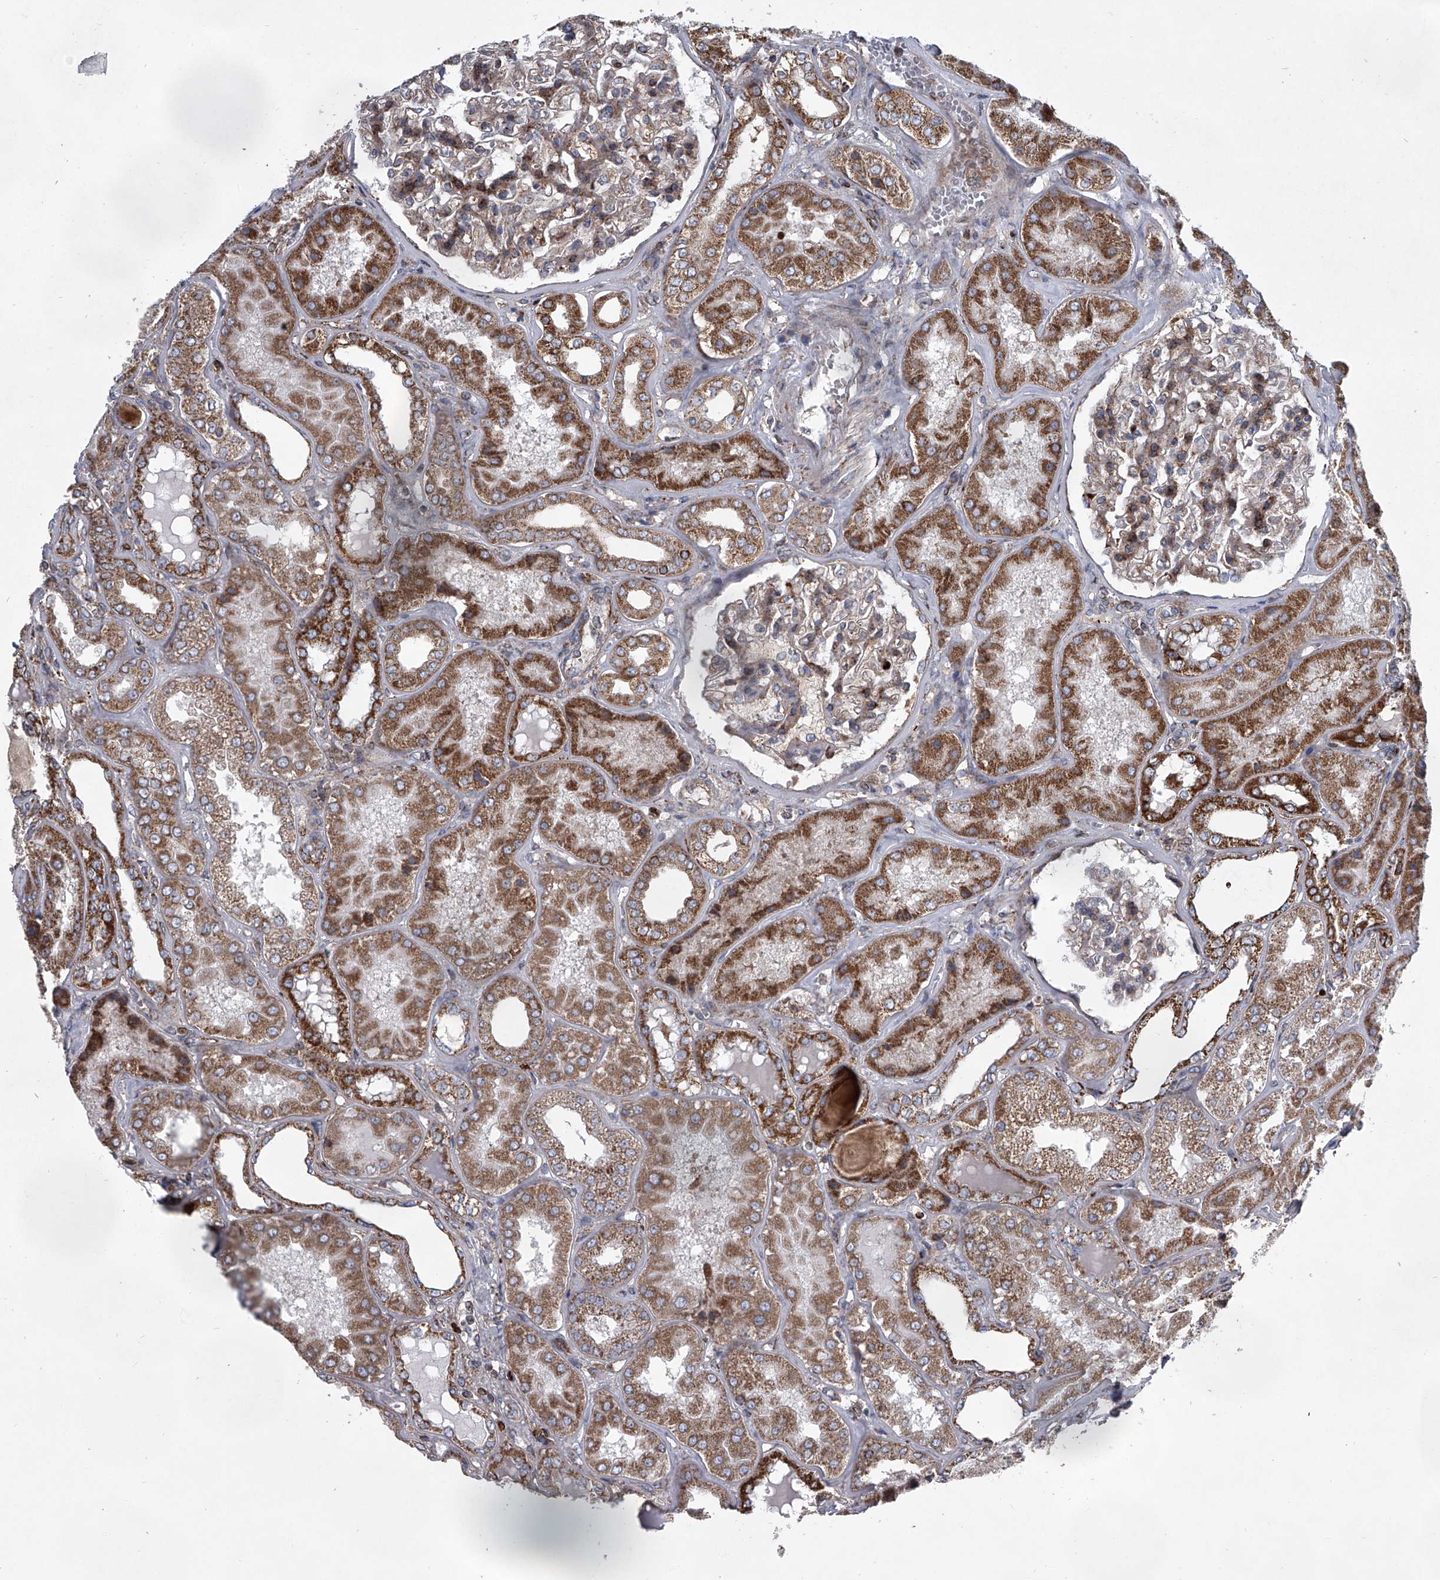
{"staining": {"intensity": "moderate", "quantity": ">75%", "location": "cytoplasmic/membranous"}, "tissue": "kidney", "cell_type": "Cells in glomeruli", "image_type": "normal", "snomed": [{"axis": "morphology", "description": "Normal tissue, NOS"}, {"axis": "topography", "description": "Kidney"}], "caption": "Benign kidney displays moderate cytoplasmic/membranous positivity in approximately >75% of cells in glomeruli Using DAB (brown) and hematoxylin (blue) stains, captured at high magnification using brightfield microscopy..", "gene": "STRADA", "patient": {"sex": "female", "age": 56}}